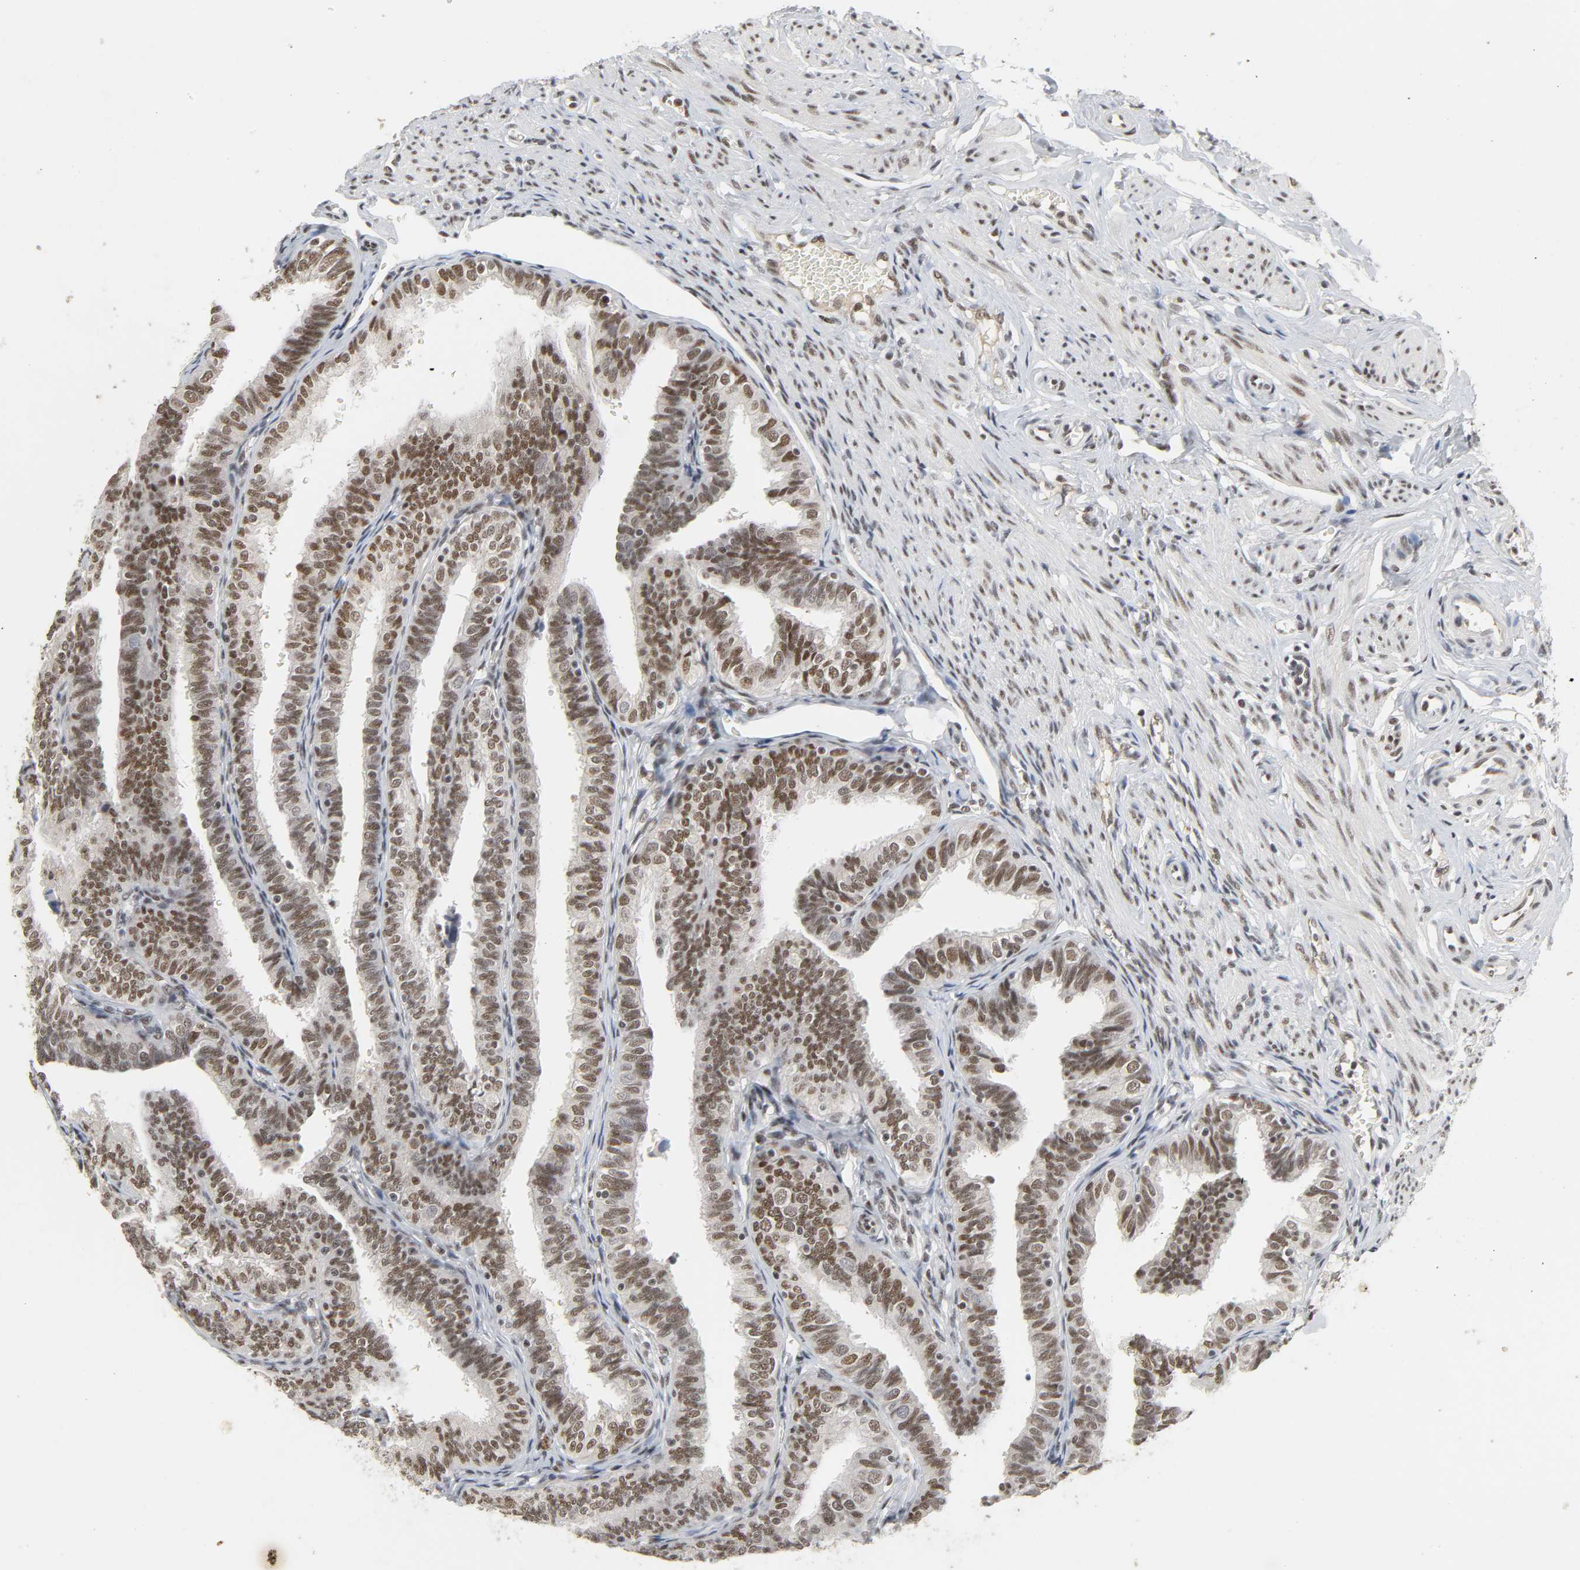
{"staining": {"intensity": "moderate", "quantity": ">75%", "location": "nuclear"}, "tissue": "fallopian tube", "cell_type": "Glandular cells", "image_type": "normal", "snomed": [{"axis": "morphology", "description": "Normal tissue, NOS"}, {"axis": "topography", "description": "Fallopian tube"}], "caption": "The immunohistochemical stain shows moderate nuclear positivity in glandular cells of unremarkable fallopian tube. Nuclei are stained in blue.", "gene": "NCOA6", "patient": {"sex": "female", "age": 46}}